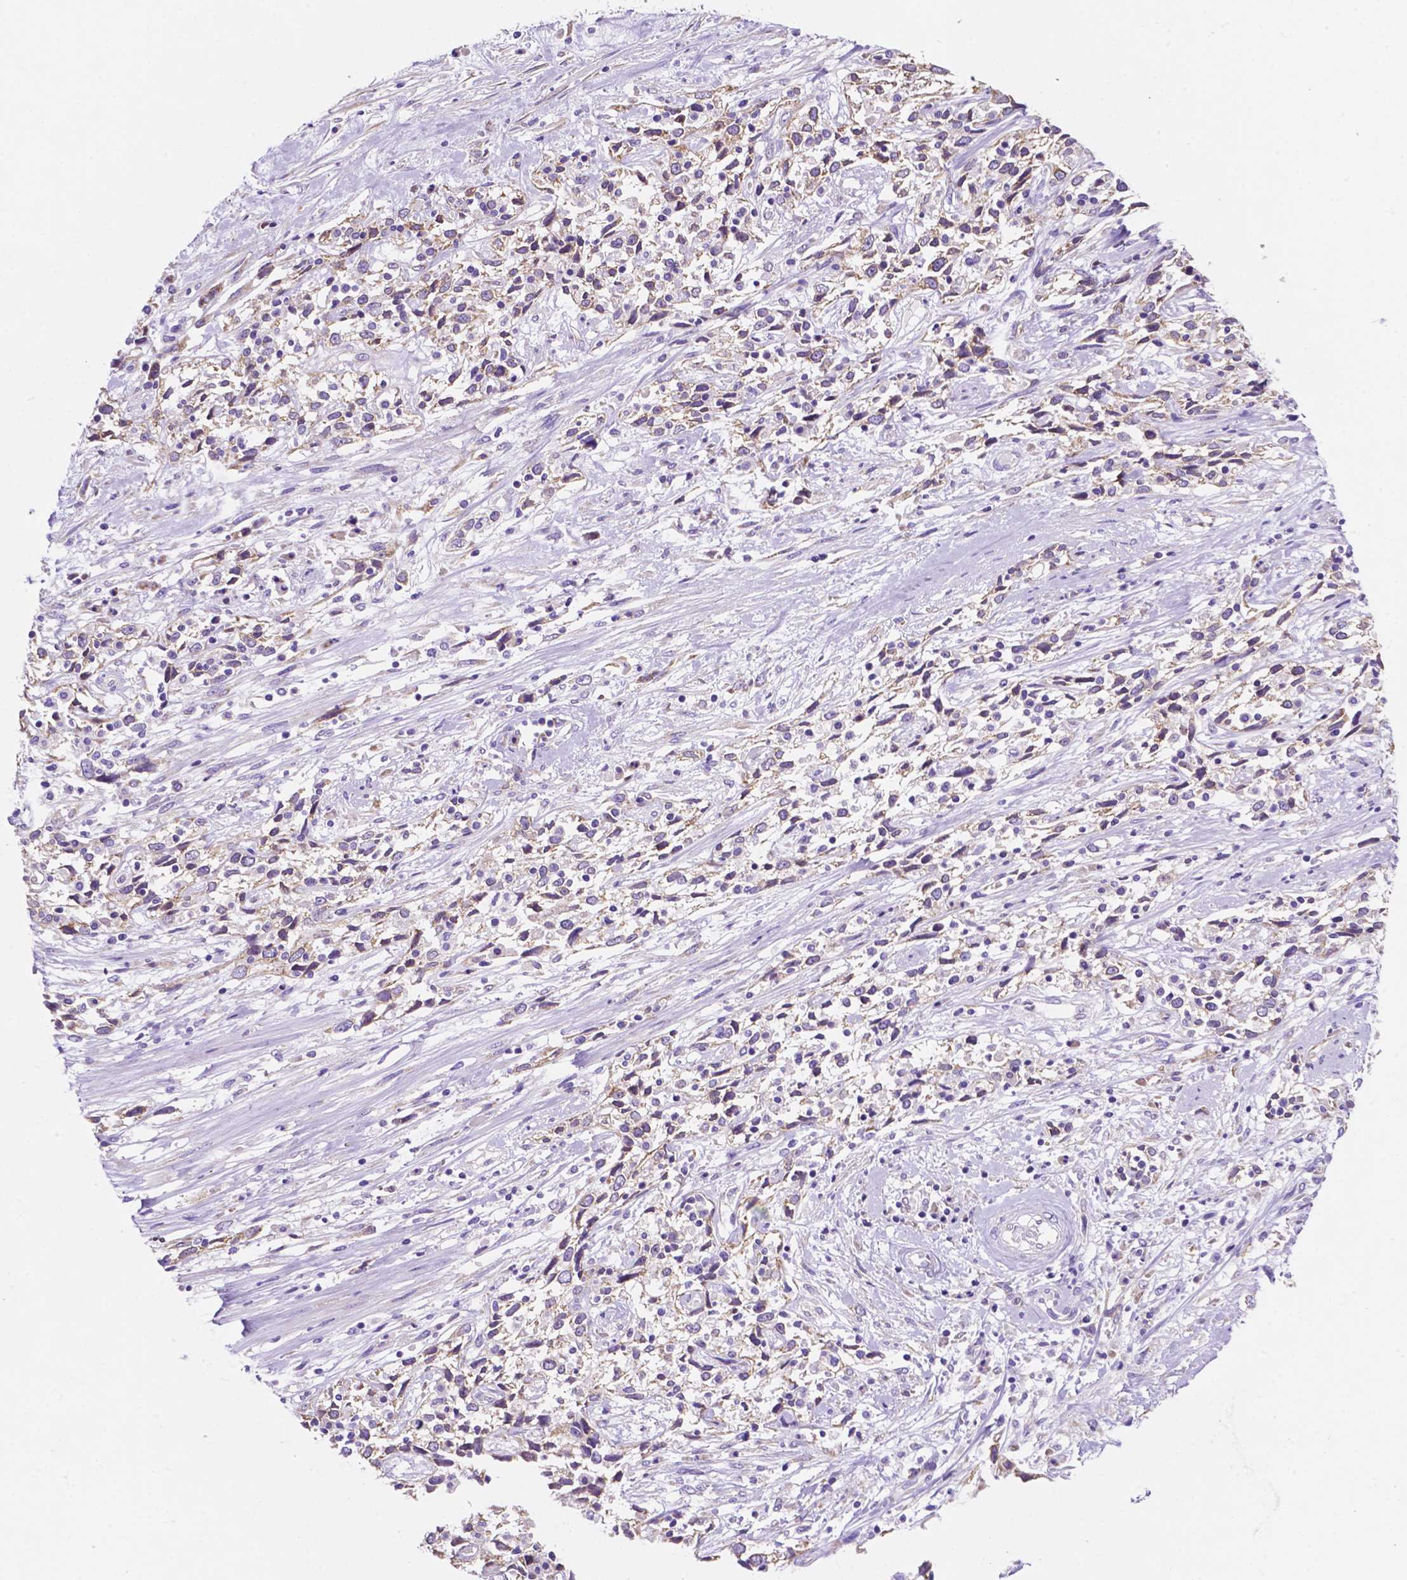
{"staining": {"intensity": "weak", "quantity": "25%-75%", "location": "cytoplasmic/membranous"}, "tissue": "cervical cancer", "cell_type": "Tumor cells", "image_type": "cancer", "snomed": [{"axis": "morphology", "description": "Adenocarcinoma, NOS"}, {"axis": "topography", "description": "Cervix"}], "caption": "A high-resolution image shows immunohistochemistry staining of adenocarcinoma (cervical), which demonstrates weak cytoplasmic/membranous staining in approximately 25%-75% of tumor cells. (brown staining indicates protein expression, while blue staining denotes nuclei).", "gene": "CEACAM7", "patient": {"sex": "female", "age": 40}}